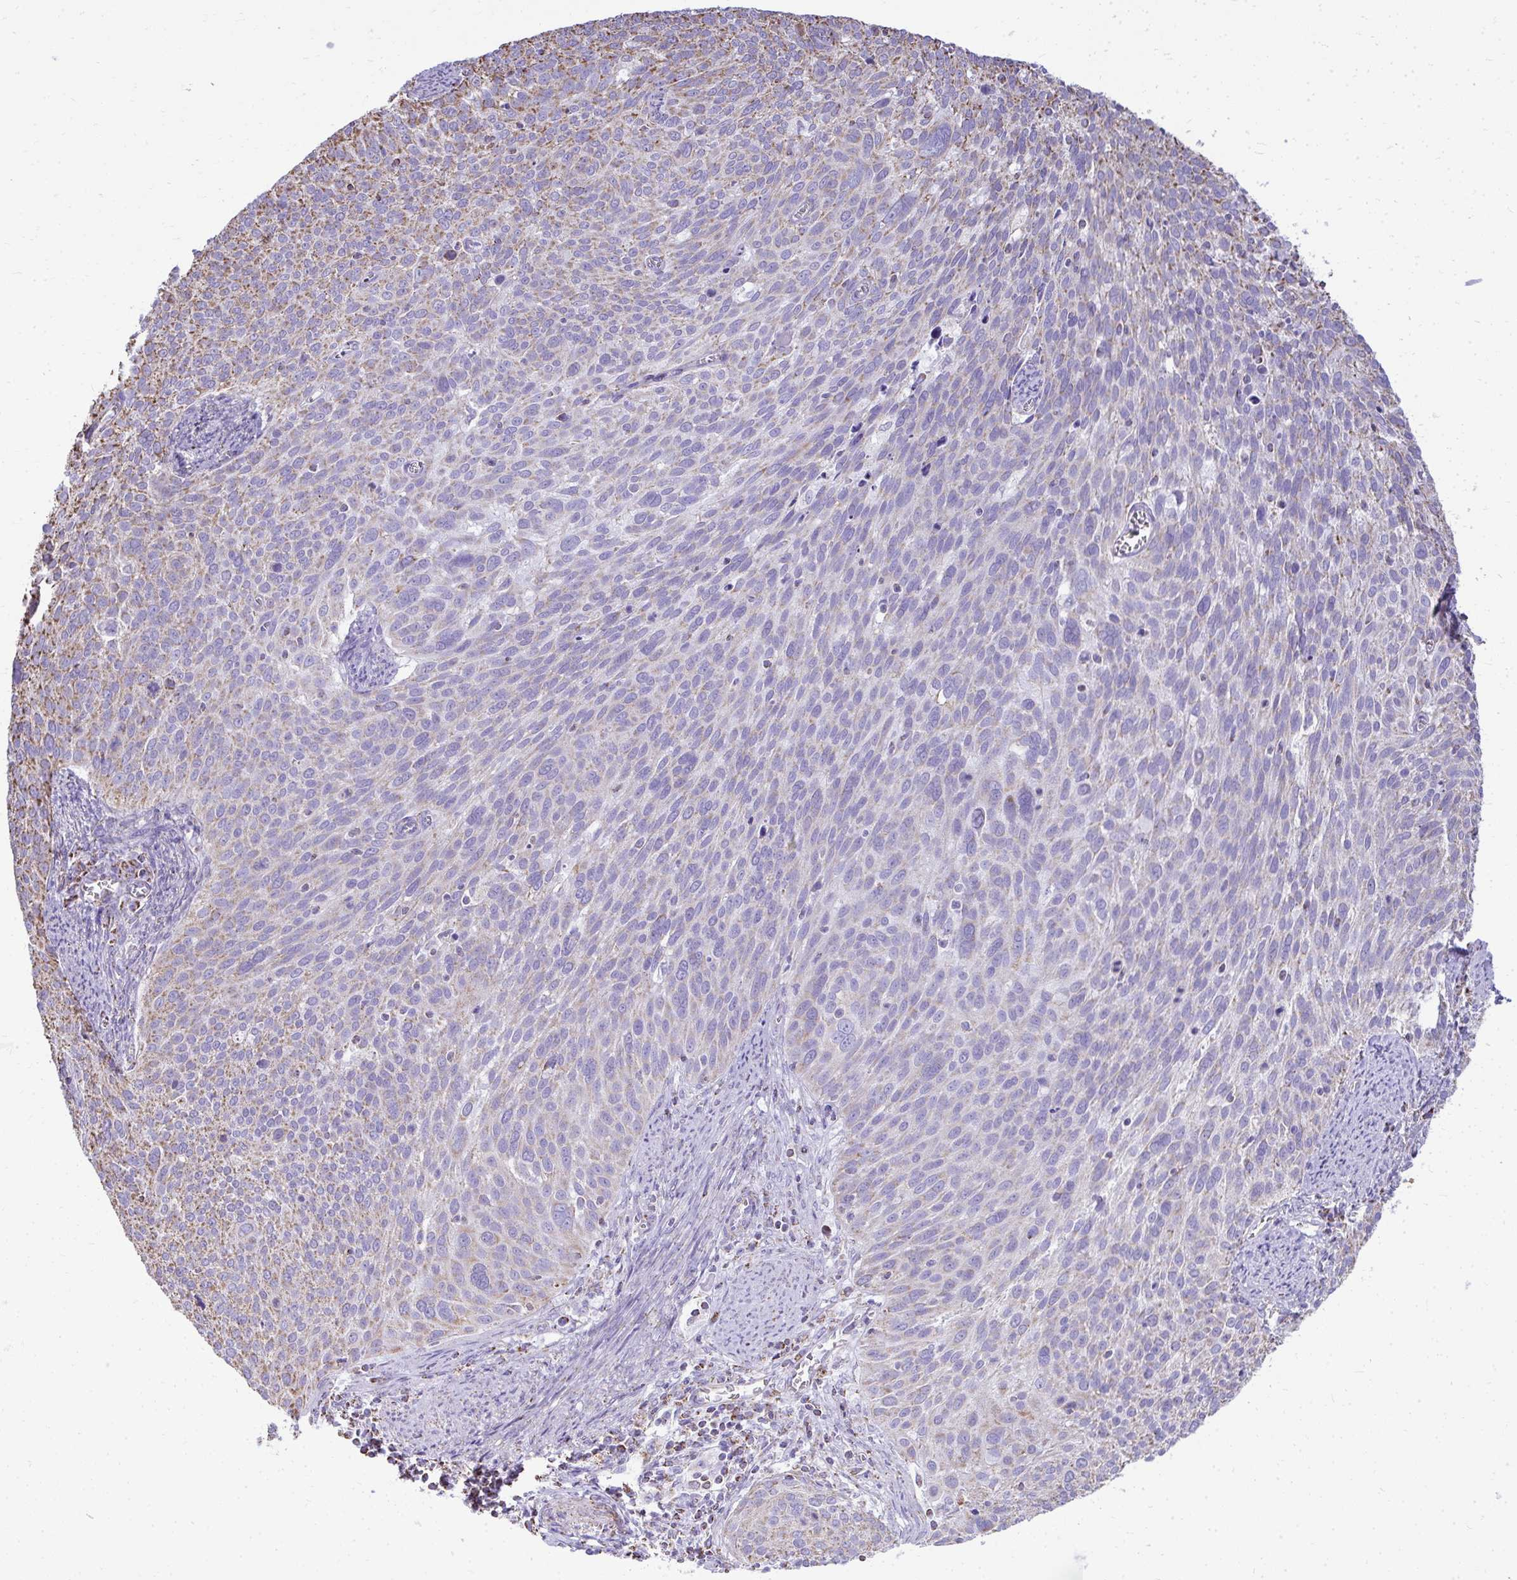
{"staining": {"intensity": "weak", "quantity": "25%-75%", "location": "cytoplasmic/membranous"}, "tissue": "cervical cancer", "cell_type": "Tumor cells", "image_type": "cancer", "snomed": [{"axis": "morphology", "description": "Squamous cell carcinoma, NOS"}, {"axis": "topography", "description": "Cervix"}], "caption": "DAB immunohistochemical staining of human cervical cancer exhibits weak cytoplasmic/membranous protein positivity in approximately 25%-75% of tumor cells.", "gene": "MPZL2", "patient": {"sex": "female", "age": 39}}